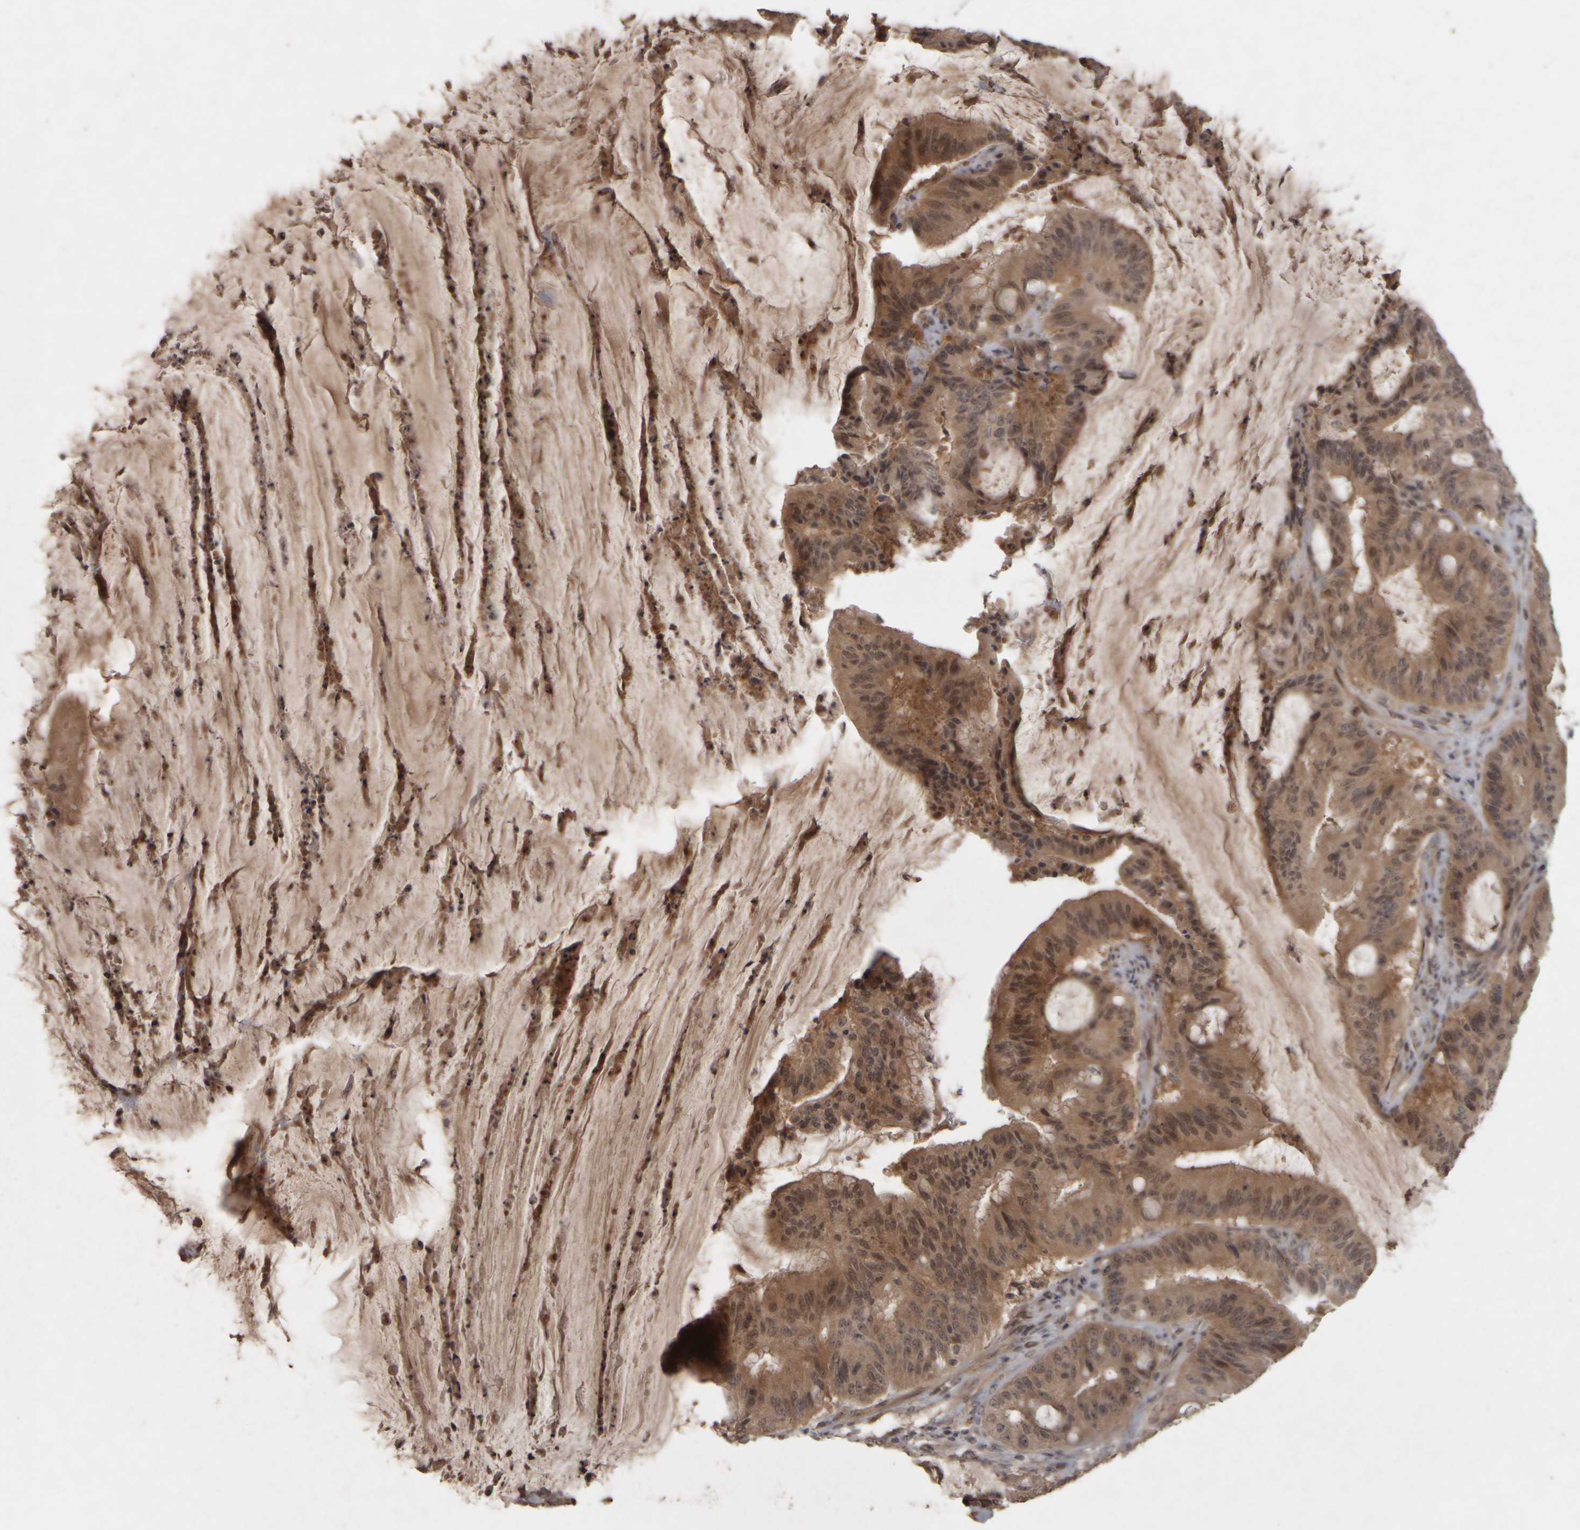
{"staining": {"intensity": "moderate", "quantity": ">75%", "location": "cytoplasmic/membranous,nuclear"}, "tissue": "liver cancer", "cell_type": "Tumor cells", "image_type": "cancer", "snomed": [{"axis": "morphology", "description": "Normal tissue, NOS"}, {"axis": "morphology", "description": "Cholangiocarcinoma"}, {"axis": "topography", "description": "Liver"}, {"axis": "topography", "description": "Peripheral nerve tissue"}], "caption": "Moderate cytoplasmic/membranous and nuclear protein expression is appreciated in approximately >75% of tumor cells in liver cancer.", "gene": "ACO1", "patient": {"sex": "female", "age": 73}}